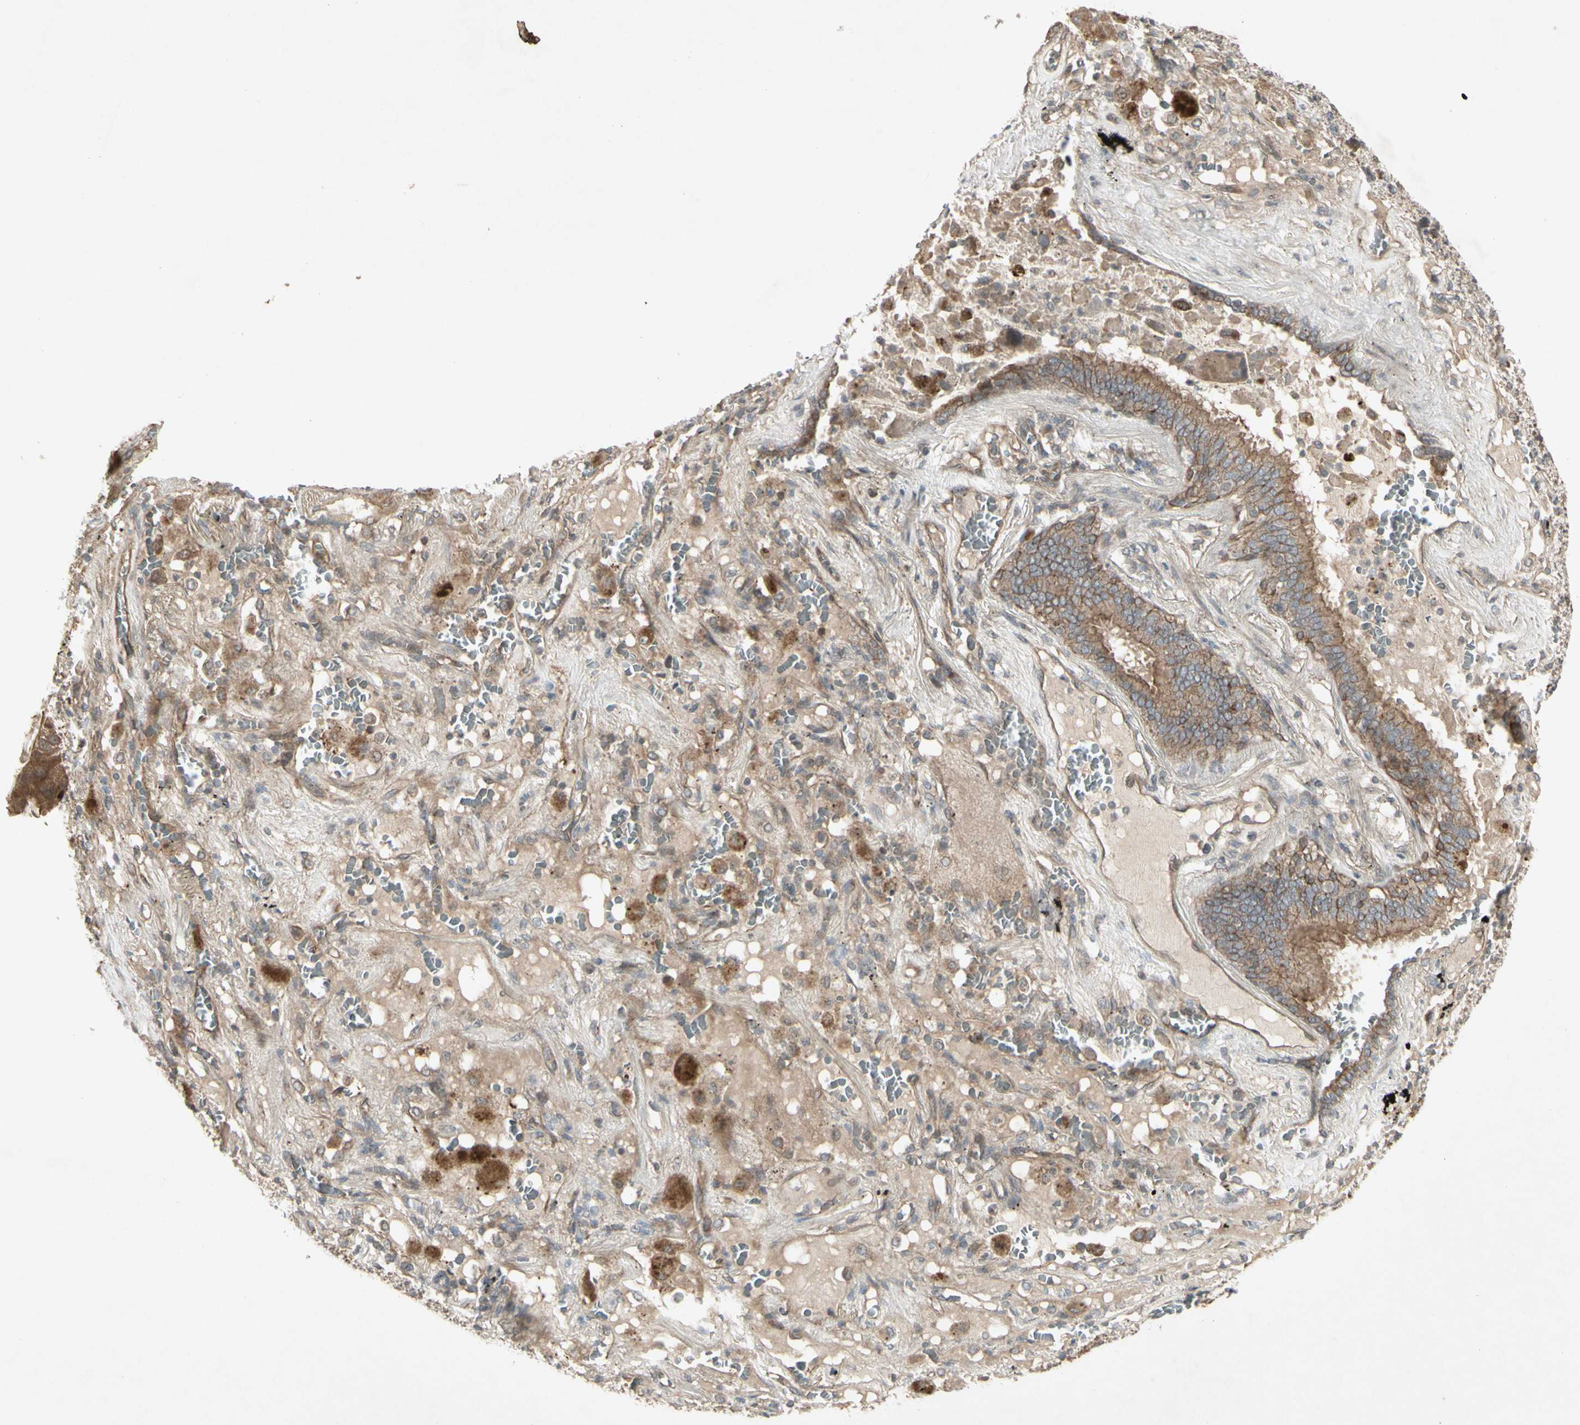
{"staining": {"intensity": "weak", "quantity": ">75%", "location": "cytoplasmic/membranous"}, "tissue": "lung cancer", "cell_type": "Tumor cells", "image_type": "cancer", "snomed": [{"axis": "morphology", "description": "Squamous cell carcinoma, NOS"}, {"axis": "topography", "description": "Lung"}], "caption": "Tumor cells reveal low levels of weak cytoplasmic/membranous positivity in about >75% of cells in squamous cell carcinoma (lung). (brown staining indicates protein expression, while blue staining denotes nuclei).", "gene": "JAG1", "patient": {"sex": "male", "age": 57}}